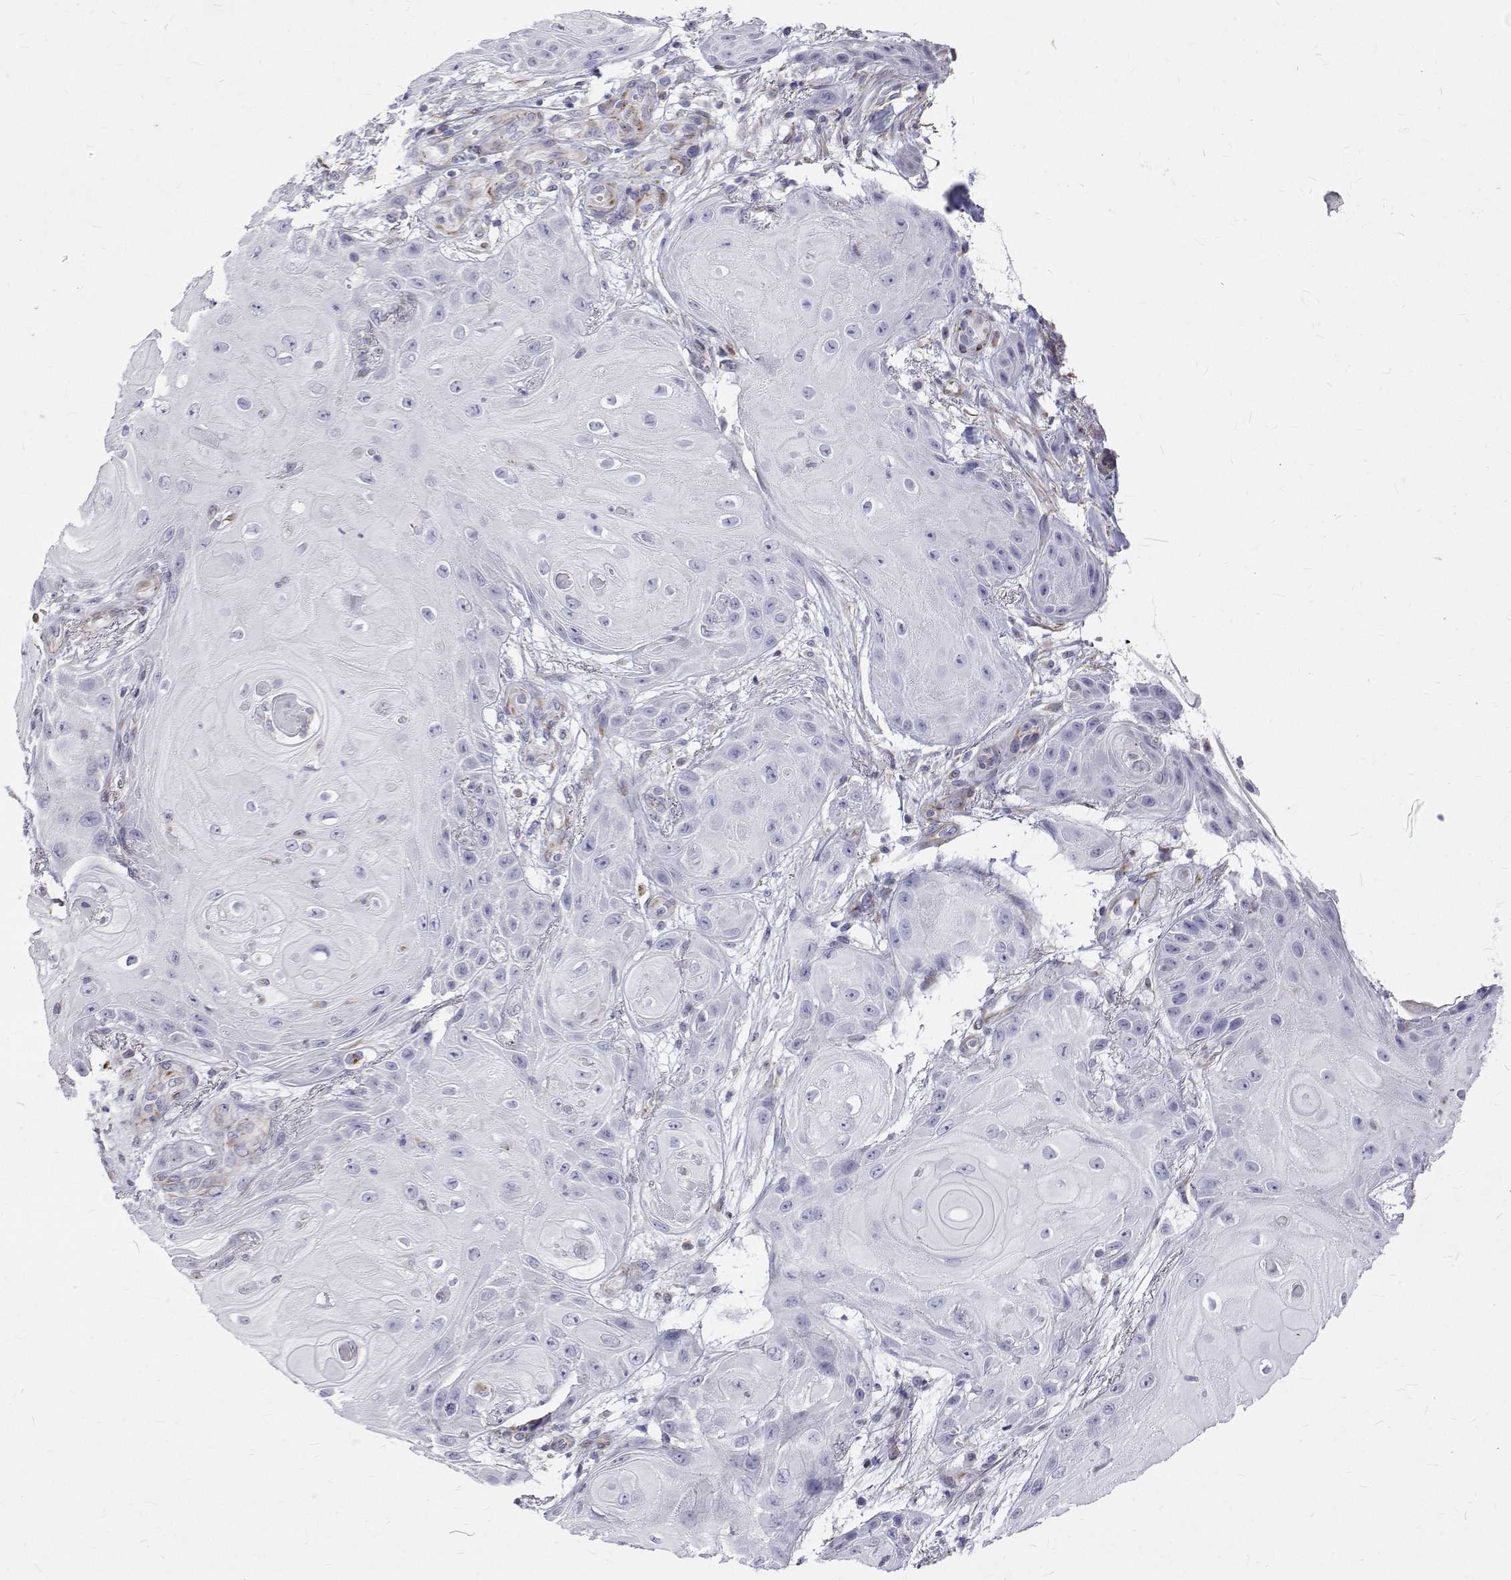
{"staining": {"intensity": "negative", "quantity": "none", "location": "none"}, "tissue": "skin cancer", "cell_type": "Tumor cells", "image_type": "cancer", "snomed": [{"axis": "morphology", "description": "Squamous cell carcinoma, NOS"}, {"axis": "topography", "description": "Skin"}], "caption": "This is a photomicrograph of IHC staining of squamous cell carcinoma (skin), which shows no positivity in tumor cells.", "gene": "OPRPN", "patient": {"sex": "male", "age": 62}}